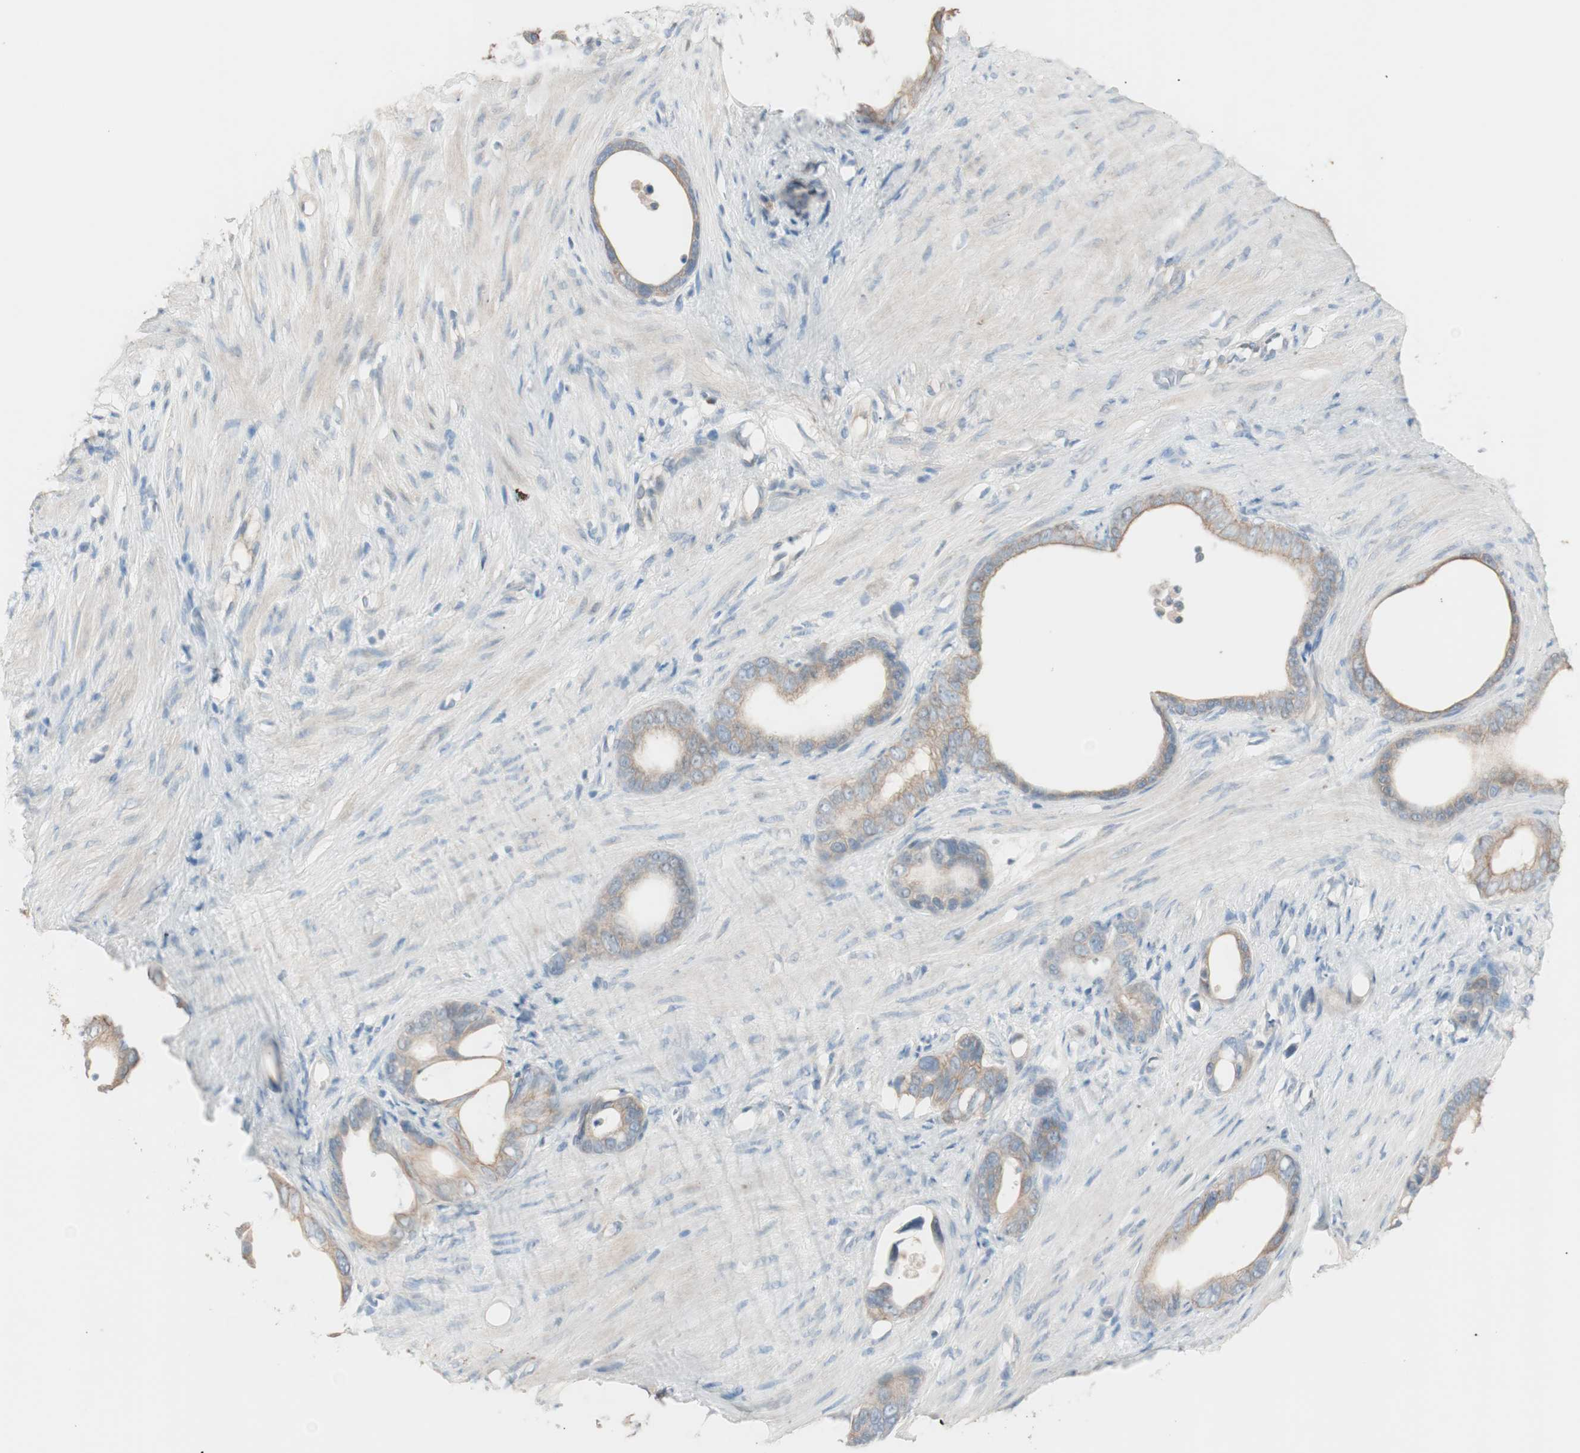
{"staining": {"intensity": "weak", "quantity": ">75%", "location": "cytoplasmic/membranous"}, "tissue": "stomach cancer", "cell_type": "Tumor cells", "image_type": "cancer", "snomed": [{"axis": "morphology", "description": "Adenocarcinoma, NOS"}, {"axis": "topography", "description": "Stomach"}], "caption": "Stomach adenocarcinoma was stained to show a protein in brown. There is low levels of weak cytoplasmic/membranous staining in approximately >75% of tumor cells.", "gene": "KHK", "patient": {"sex": "female", "age": 75}}